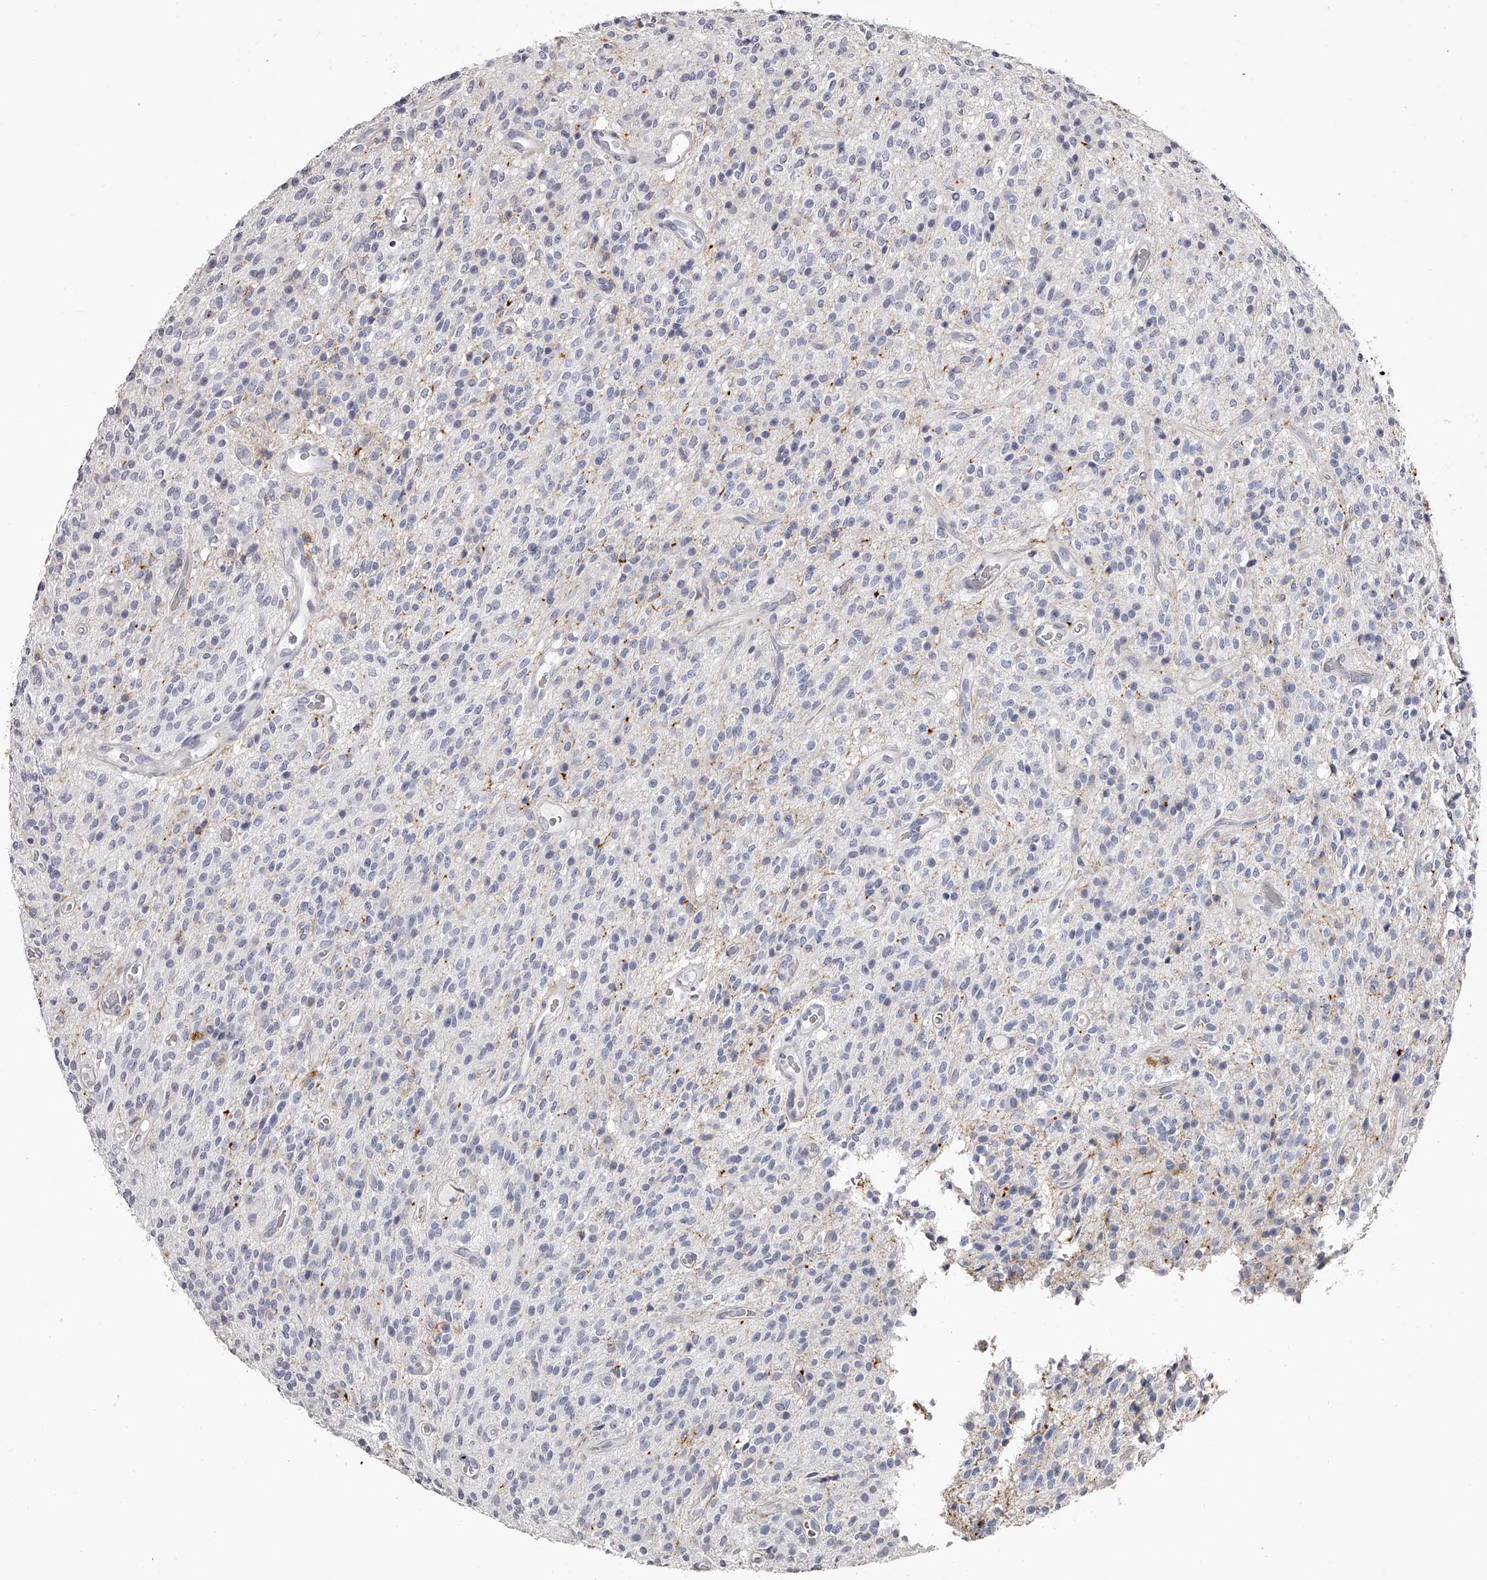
{"staining": {"intensity": "negative", "quantity": "none", "location": "none"}, "tissue": "glioma", "cell_type": "Tumor cells", "image_type": "cancer", "snomed": [{"axis": "morphology", "description": "Glioma, malignant, High grade"}, {"axis": "topography", "description": "Brain"}], "caption": "IHC histopathology image of neoplastic tissue: malignant high-grade glioma stained with DAB (3,3'-diaminobenzidine) shows no significant protein positivity in tumor cells.", "gene": "PACSIN1", "patient": {"sex": "male", "age": 34}}